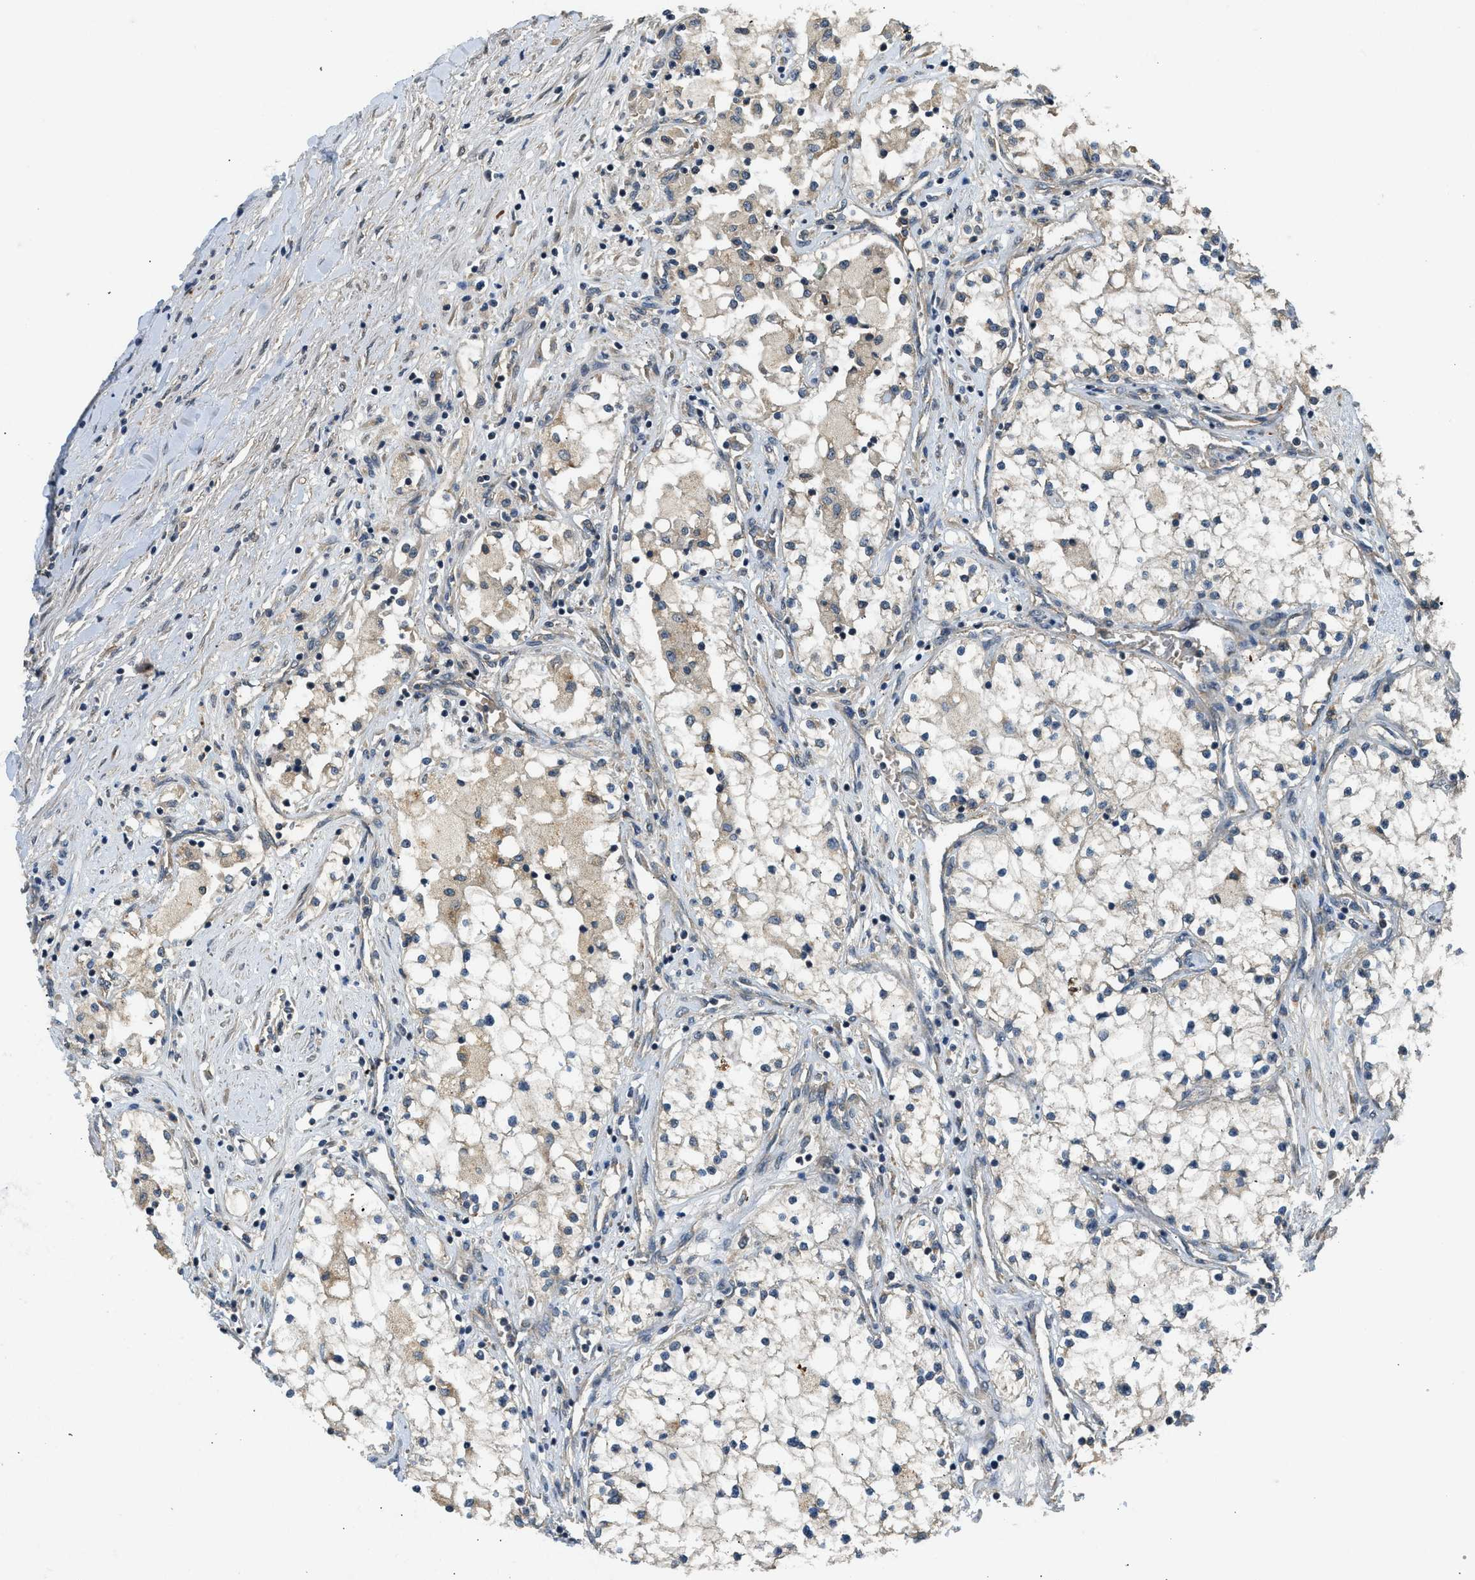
{"staining": {"intensity": "weak", "quantity": "<25%", "location": "cytoplasmic/membranous"}, "tissue": "renal cancer", "cell_type": "Tumor cells", "image_type": "cancer", "snomed": [{"axis": "morphology", "description": "Adenocarcinoma, NOS"}, {"axis": "topography", "description": "Kidney"}], "caption": "DAB (3,3'-diaminobenzidine) immunohistochemical staining of renal cancer (adenocarcinoma) demonstrates no significant expression in tumor cells.", "gene": "ADCY8", "patient": {"sex": "male", "age": 68}}